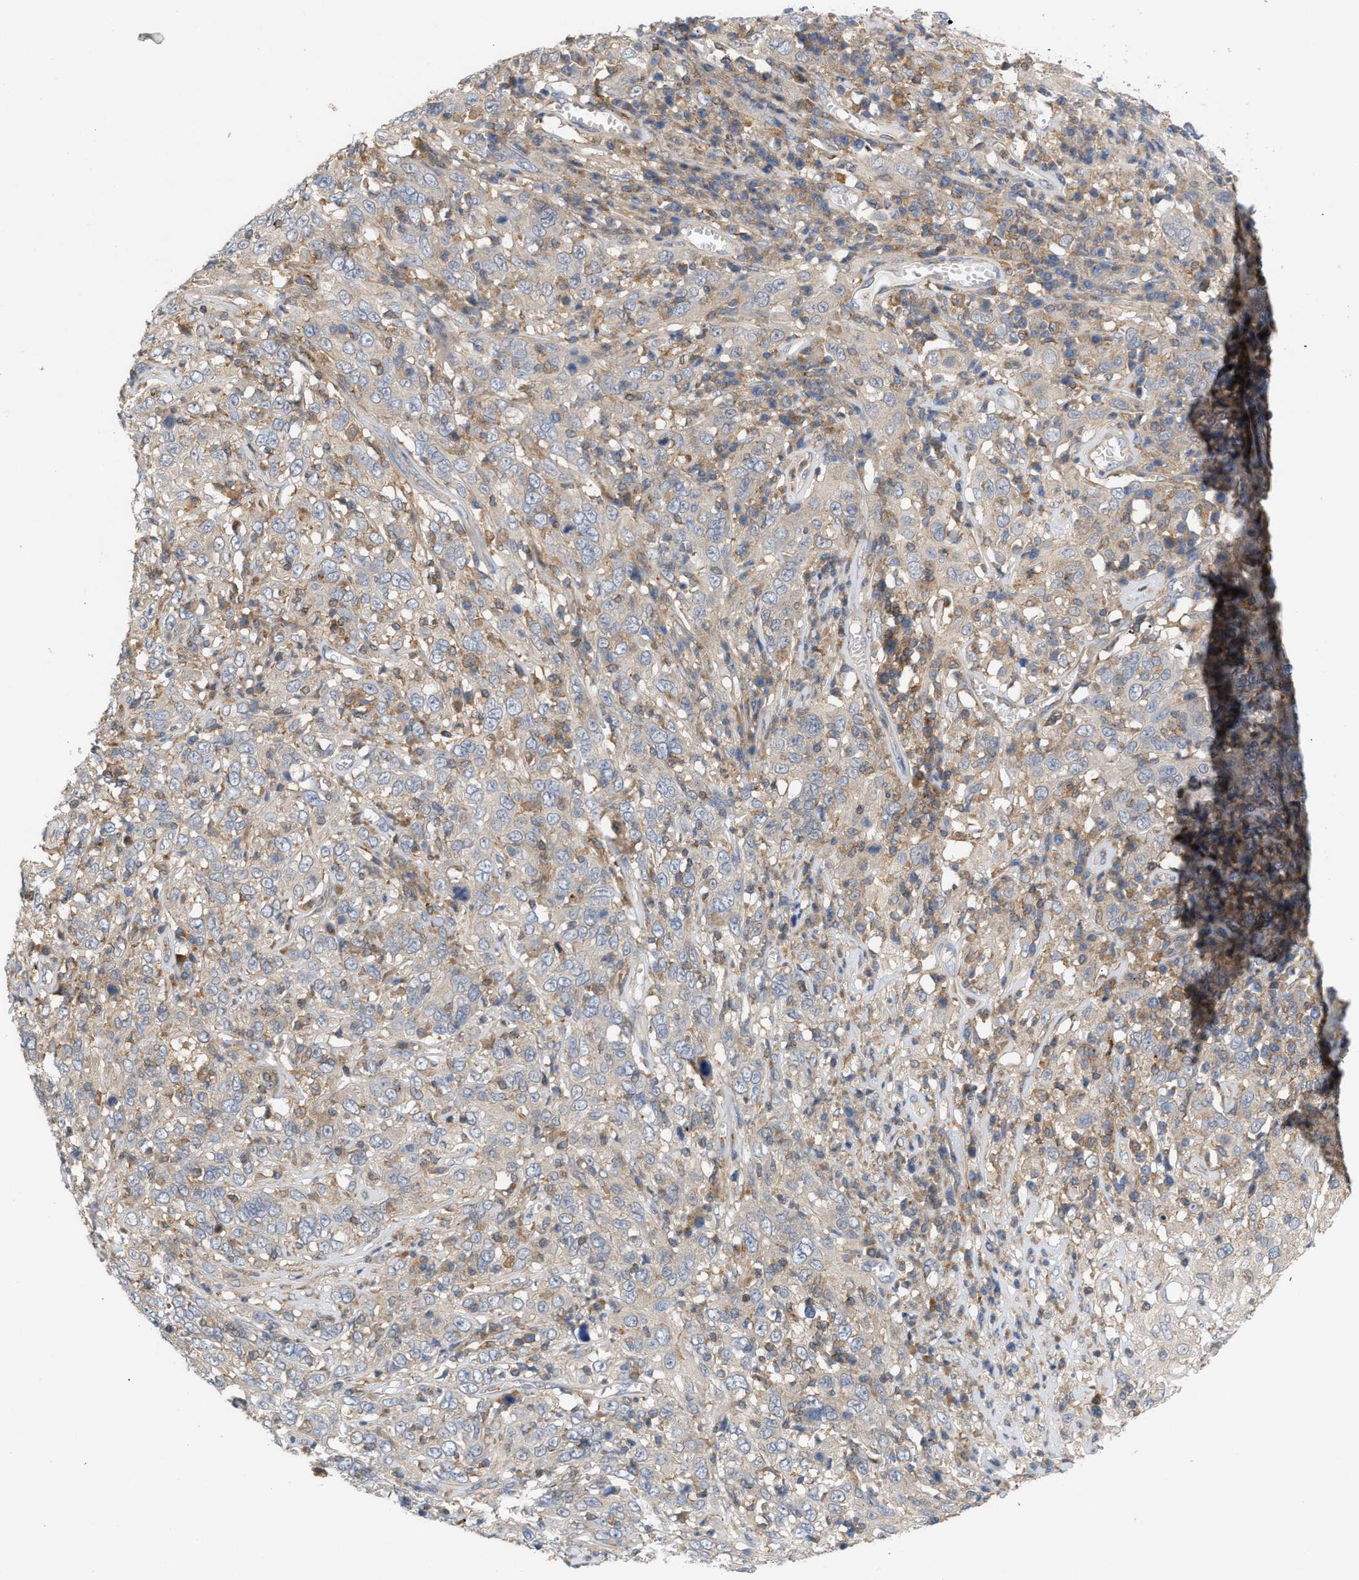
{"staining": {"intensity": "weak", "quantity": "<25%", "location": "cytoplasmic/membranous"}, "tissue": "cervical cancer", "cell_type": "Tumor cells", "image_type": "cancer", "snomed": [{"axis": "morphology", "description": "Squamous cell carcinoma, NOS"}, {"axis": "topography", "description": "Cervix"}], "caption": "Protein analysis of squamous cell carcinoma (cervical) shows no significant positivity in tumor cells.", "gene": "DBNL", "patient": {"sex": "female", "age": 46}}